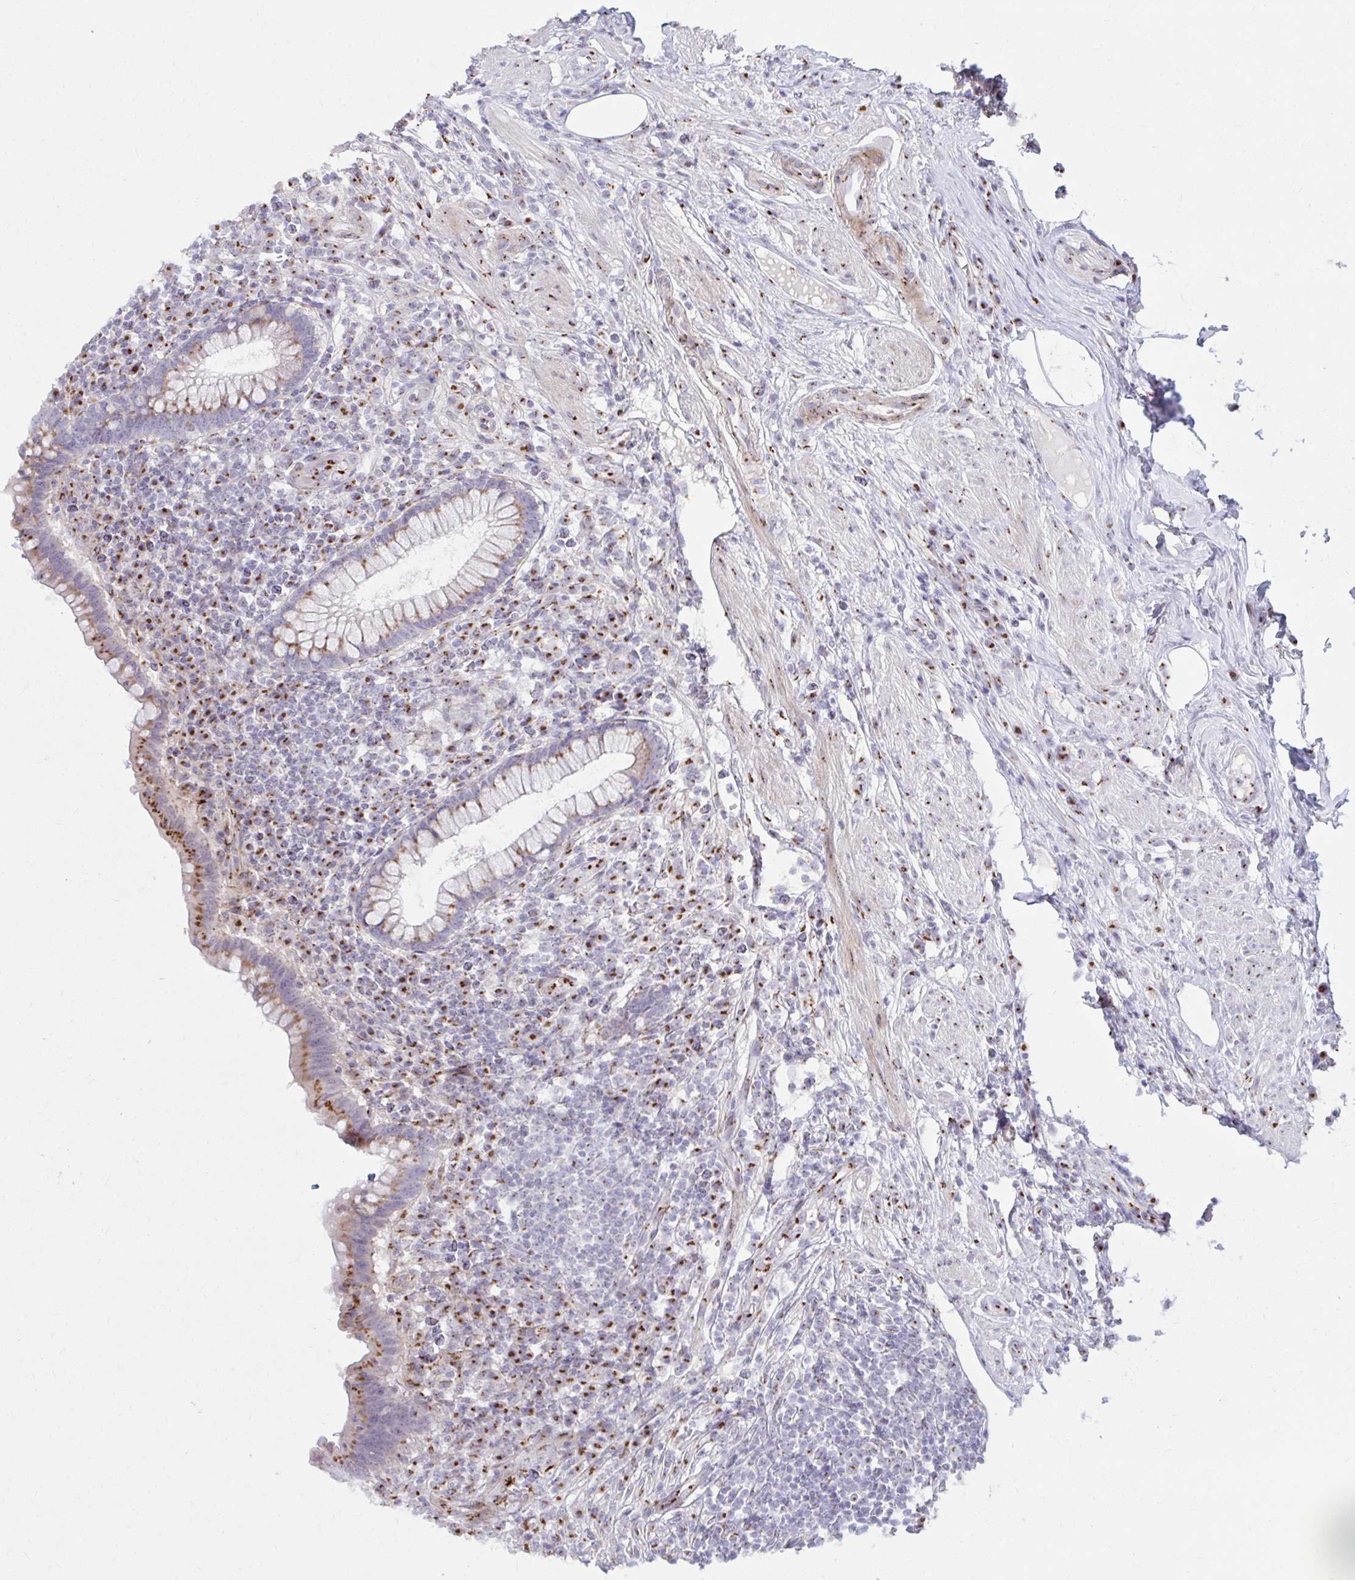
{"staining": {"intensity": "moderate", "quantity": ">75%", "location": "cytoplasmic/membranous"}, "tissue": "appendix", "cell_type": "Glandular cells", "image_type": "normal", "snomed": [{"axis": "morphology", "description": "Normal tissue, NOS"}, {"axis": "topography", "description": "Appendix"}], "caption": "Immunohistochemistry staining of unremarkable appendix, which reveals medium levels of moderate cytoplasmic/membranous staining in about >75% of glandular cells indicating moderate cytoplasmic/membranous protein expression. The staining was performed using DAB (3,3'-diaminobenzidine) (brown) for protein detection and nuclei were counterstained in hematoxylin (blue).", "gene": "RAB6A", "patient": {"sex": "female", "age": 56}}